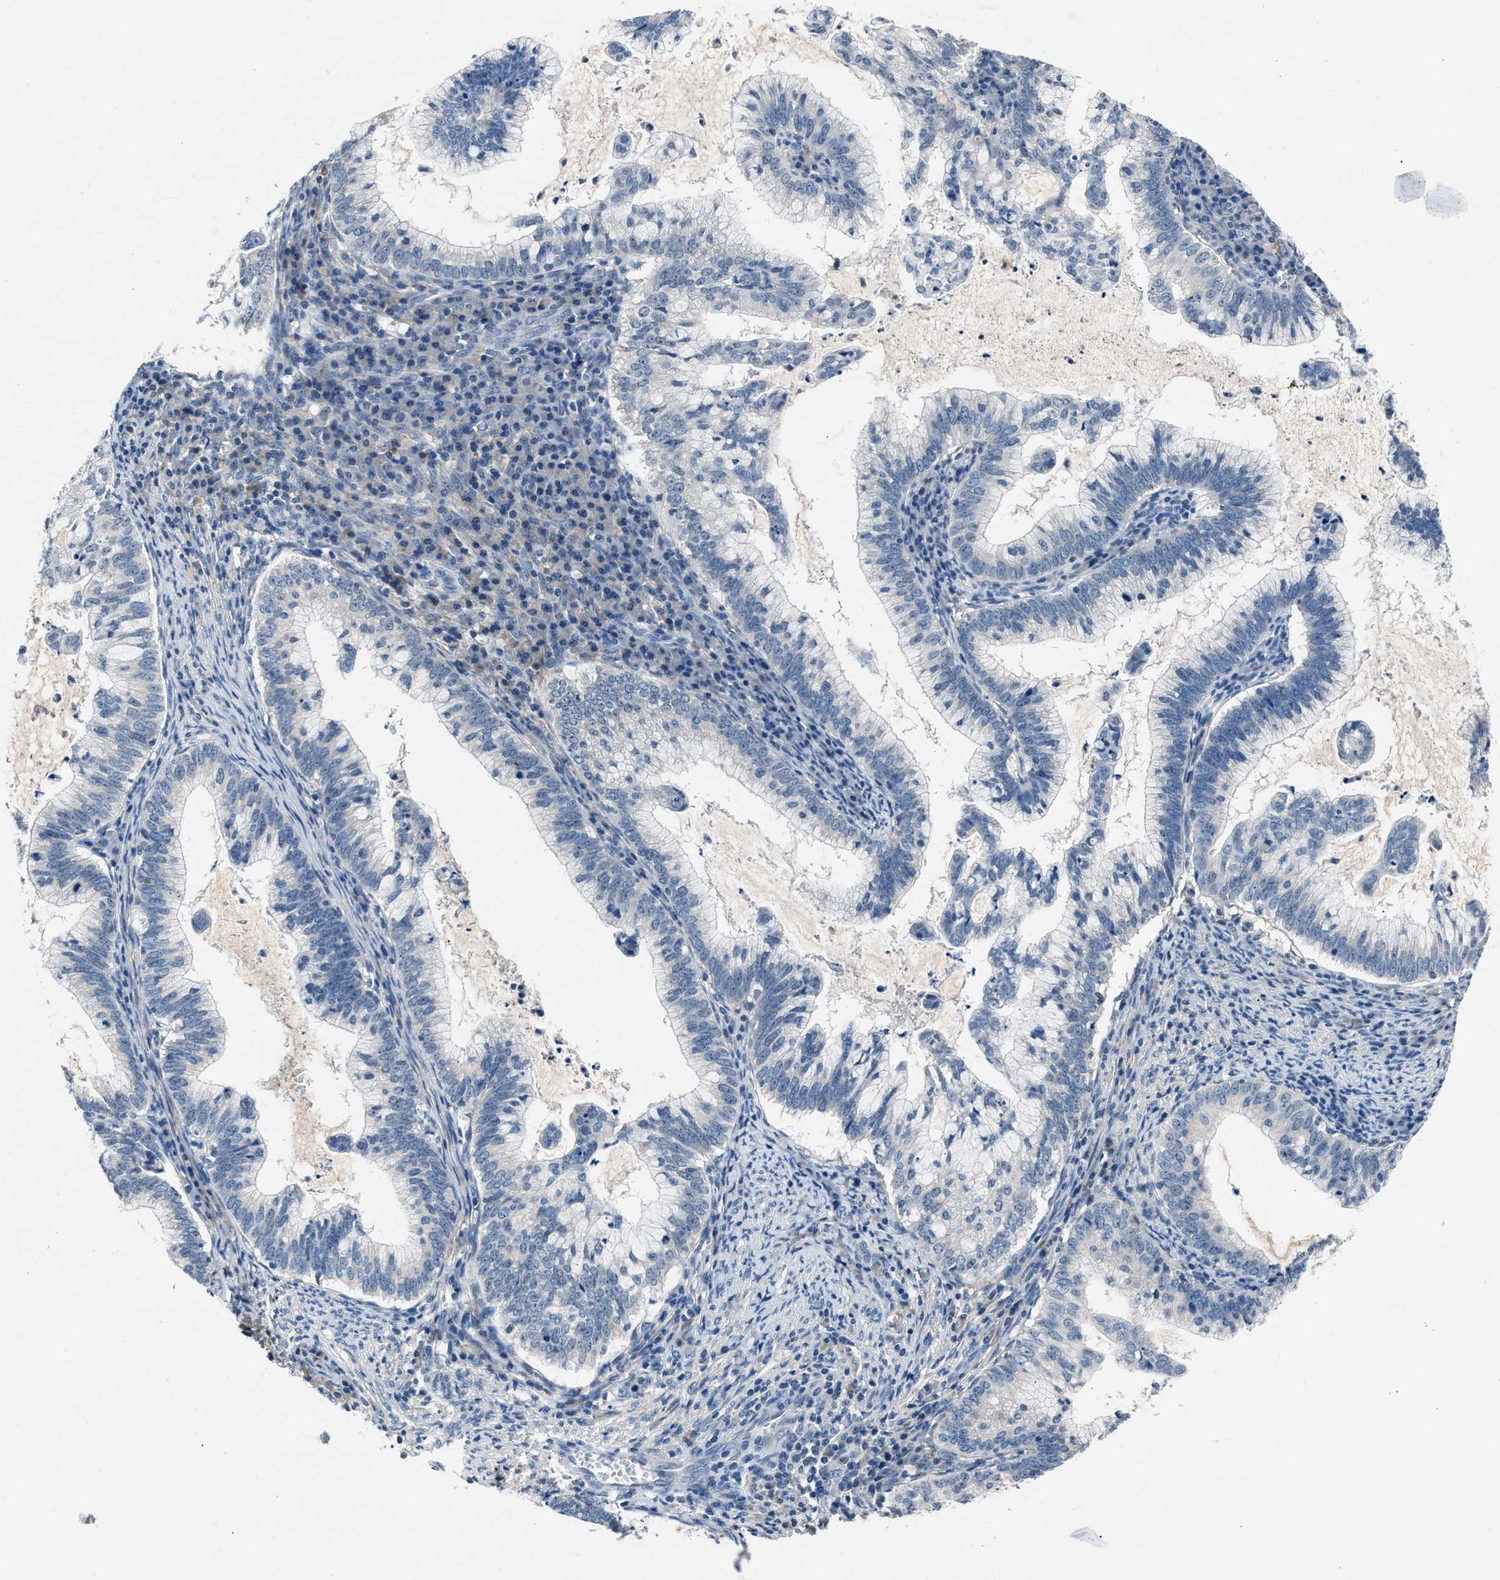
{"staining": {"intensity": "negative", "quantity": "none", "location": "none"}, "tissue": "cervical cancer", "cell_type": "Tumor cells", "image_type": "cancer", "snomed": [{"axis": "morphology", "description": "Adenocarcinoma, NOS"}, {"axis": "topography", "description": "Cervix"}], "caption": "Adenocarcinoma (cervical) was stained to show a protein in brown. There is no significant expression in tumor cells. (DAB (3,3'-diaminobenzidine) IHC, high magnification).", "gene": "DENND6B", "patient": {"sex": "female", "age": 36}}